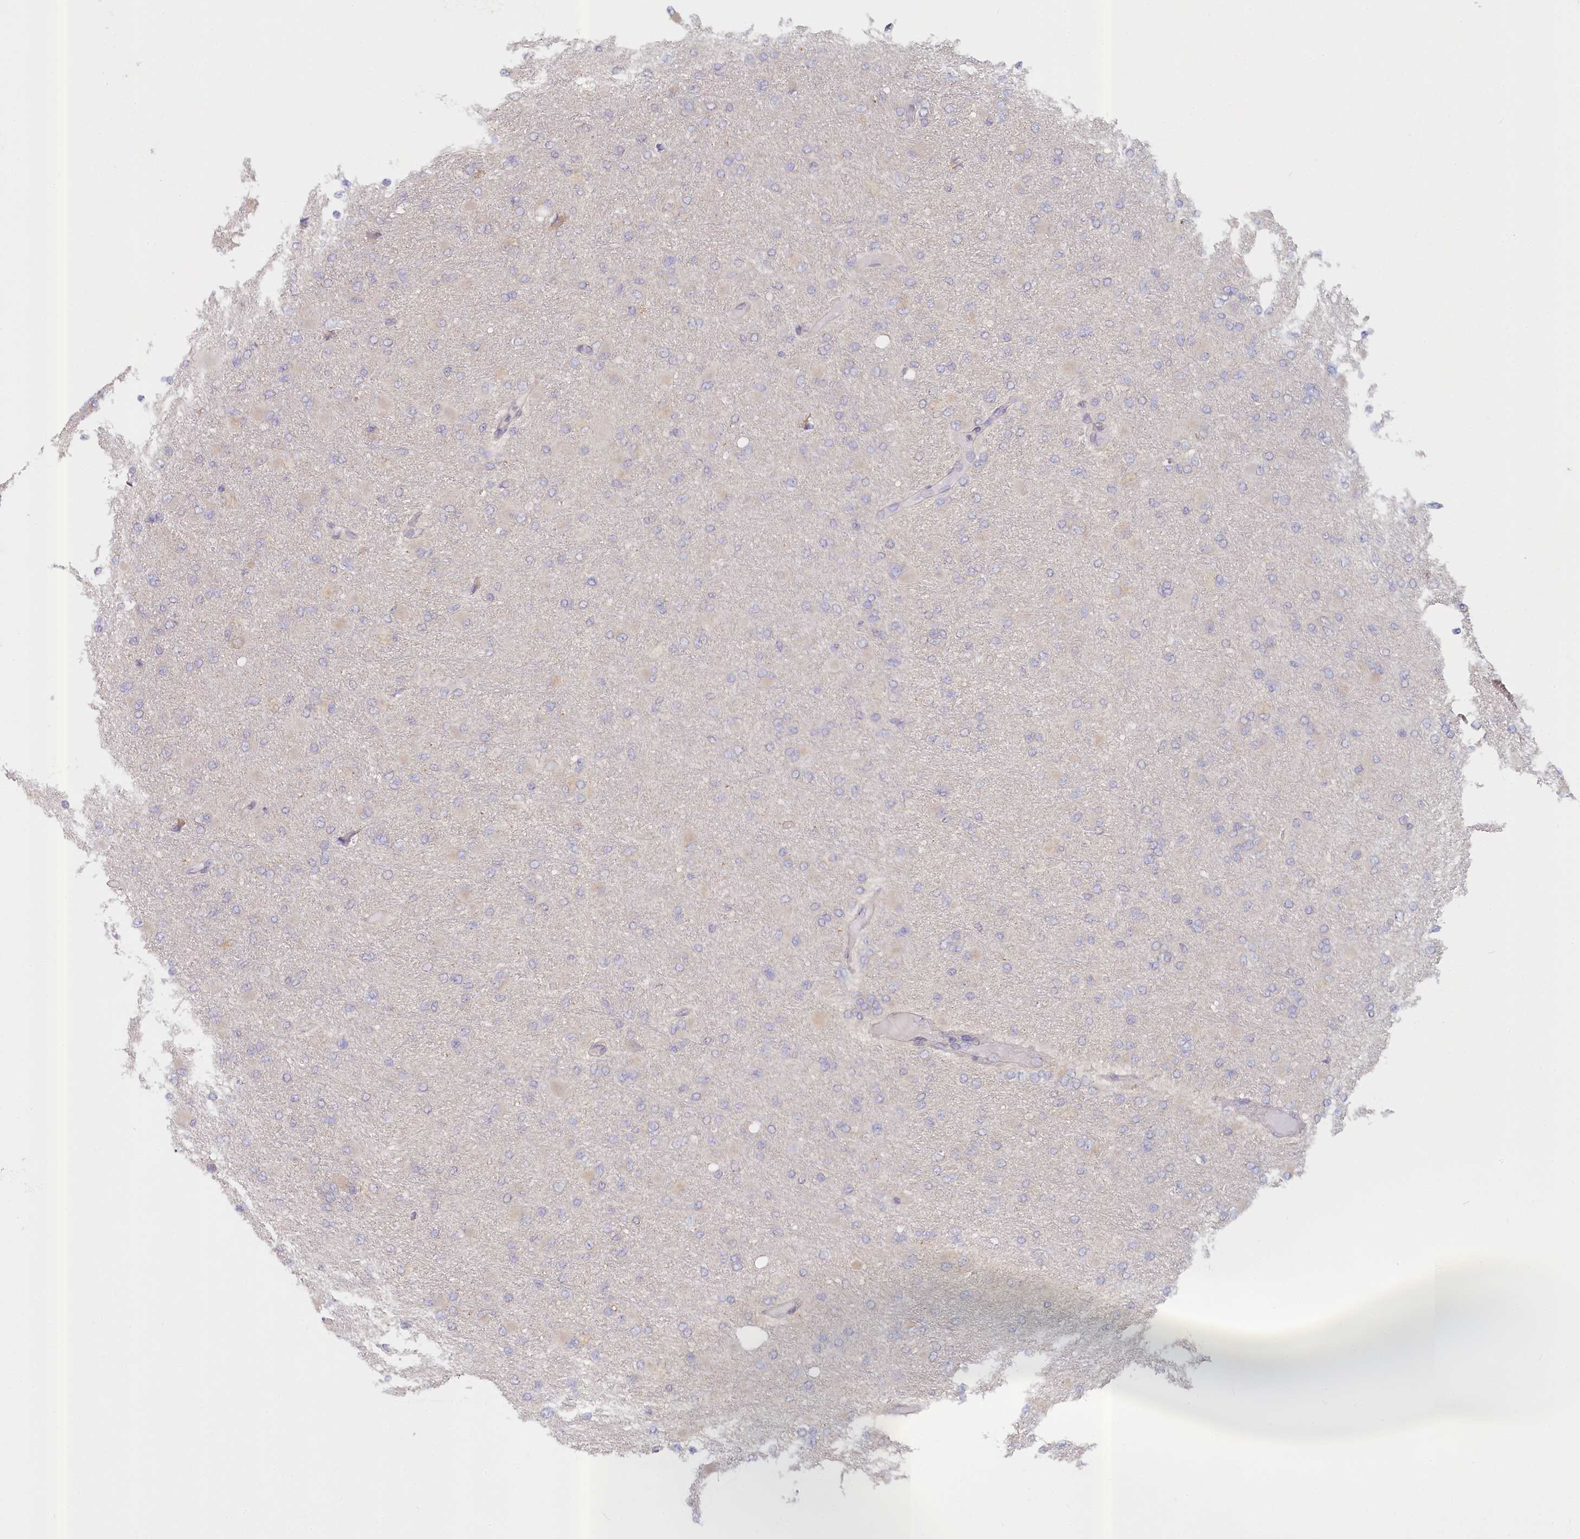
{"staining": {"intensity": "negative", "quantity": "none", "location": "none"}, "tissue": "glioma", "cell_type": "Tumor cells", "image_type": "cancer", "snomed": [{"axis": "morphology", "description": "Glioma, malignant, High grade"}, {"axis": "topography", "description": "Cerebral cortex"}], "caption": "IHC of human malignant glioma (high-grade) displays no staining in tumor cells.", "gene": "PAIP2", "patient": {"sex": "female", "age": 36}}